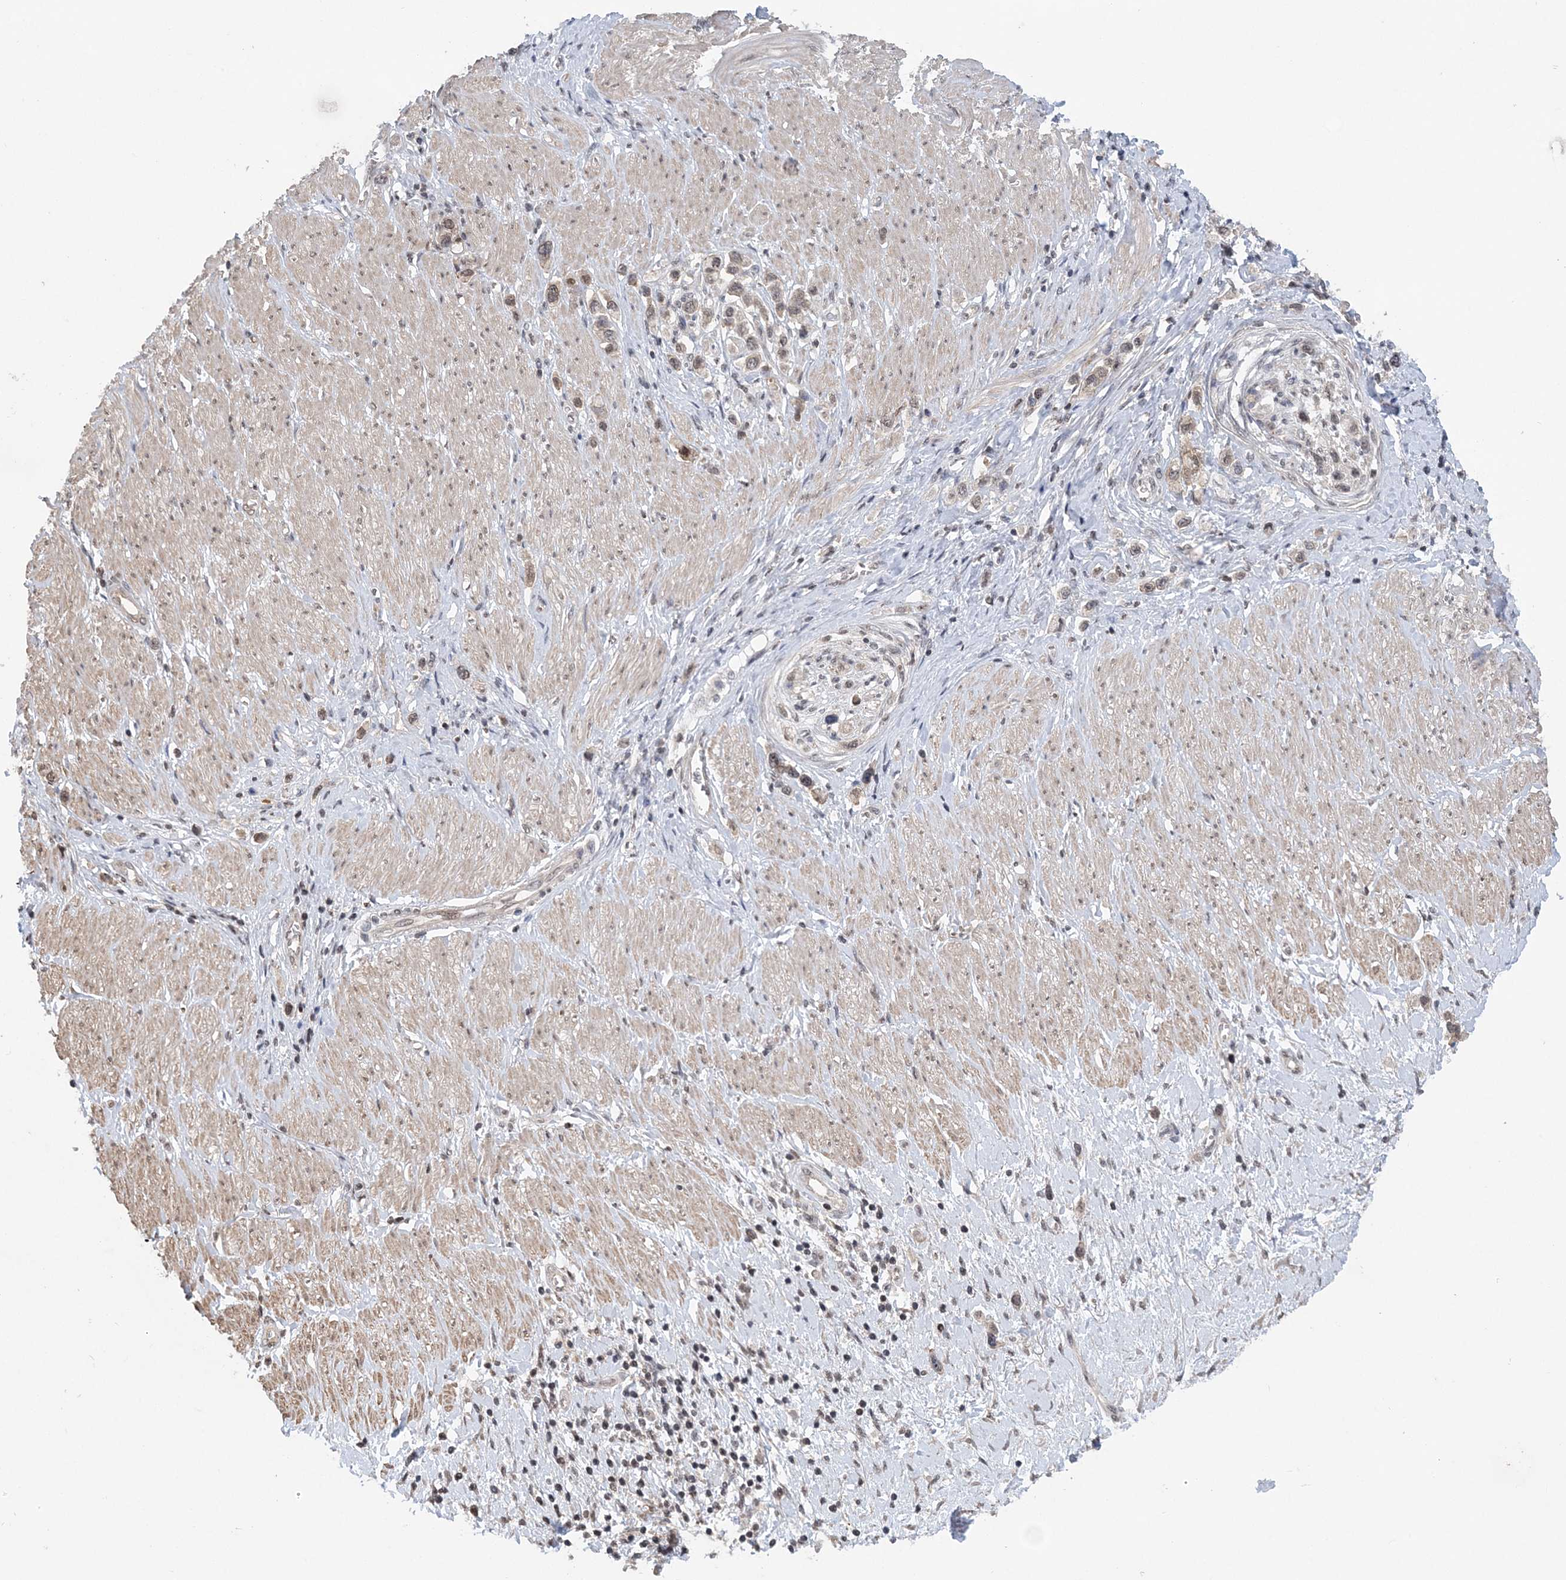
{"staining": {"intensity": "moderate", "quantity": ">75%", "location": "nuclear"}, "tissue": "stomach cancer", "cell_type": "Tumor cells", "image_type": "cancer", "snomed": [{"axis": "morphology", "description": "Normal tissue, NOS"}, {"axis": "morphology", "description": "Adenocarcinoma, NOS"}, {"axis": "topography", "description": "Stomach, upper"}, {"axis": "topography", "description": "Stomach"}], "caption": "An immunohistochemistry (IHC) histopathology image of tumor tissue is shown. Protein staining in brown labels moderate nuclear positivity in adenocarcinoma (stomach) within tumor cells. The staining was performed using DAB, with brown indicating positive protein expression. Nuclei are stained blue with hematoxylin.", "gene": "CCDC152", "patient": {"sex": "female", "age": 65}}